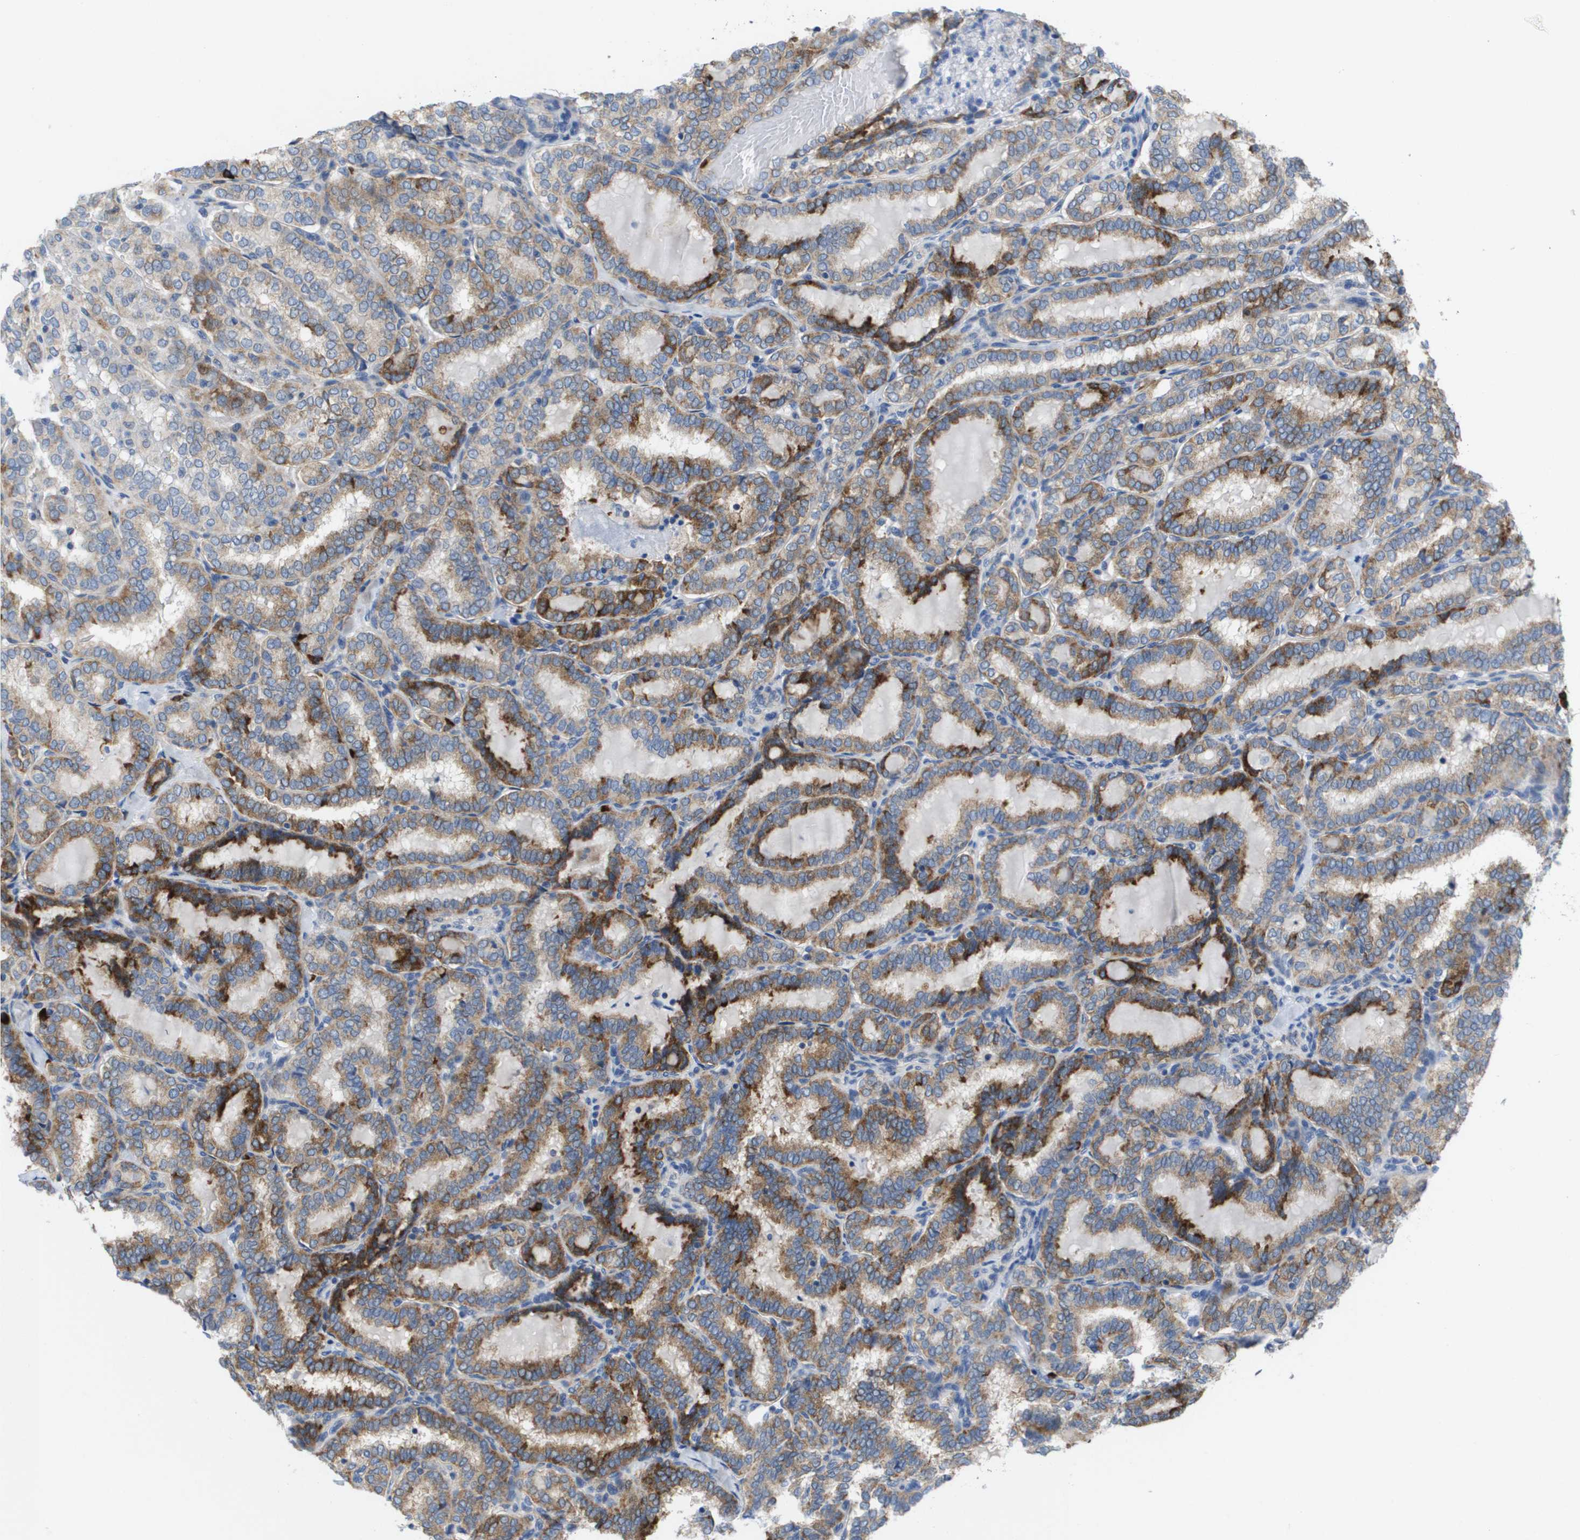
{"staining": {"intensity": "strong", "quantity": "25%-75%", "location": "cytoplasmic/membranous"}, "tissue": "thyroid cancer", "cell_type": "Tumor cells", "image_type": "cancer", "snomed": [{"axis": "morphology", "description": "Normal tissue, NOS"}, {"axis": "morphology", "description": "Papillary adenocarcinoma, NOS"}, {"axis": "topography", "description": "Thyroid gland"}], "caption": "Immunohistochemical staining of thyroid cancer reveals strong cytoplasmic/membranous protein staining in approximately 25%-75% of tumor cells. (Brightfield microscopy of DAB IHC at high magnification).", "gene": "CD3G", "patient": {"sex": "female", "age": 30}}